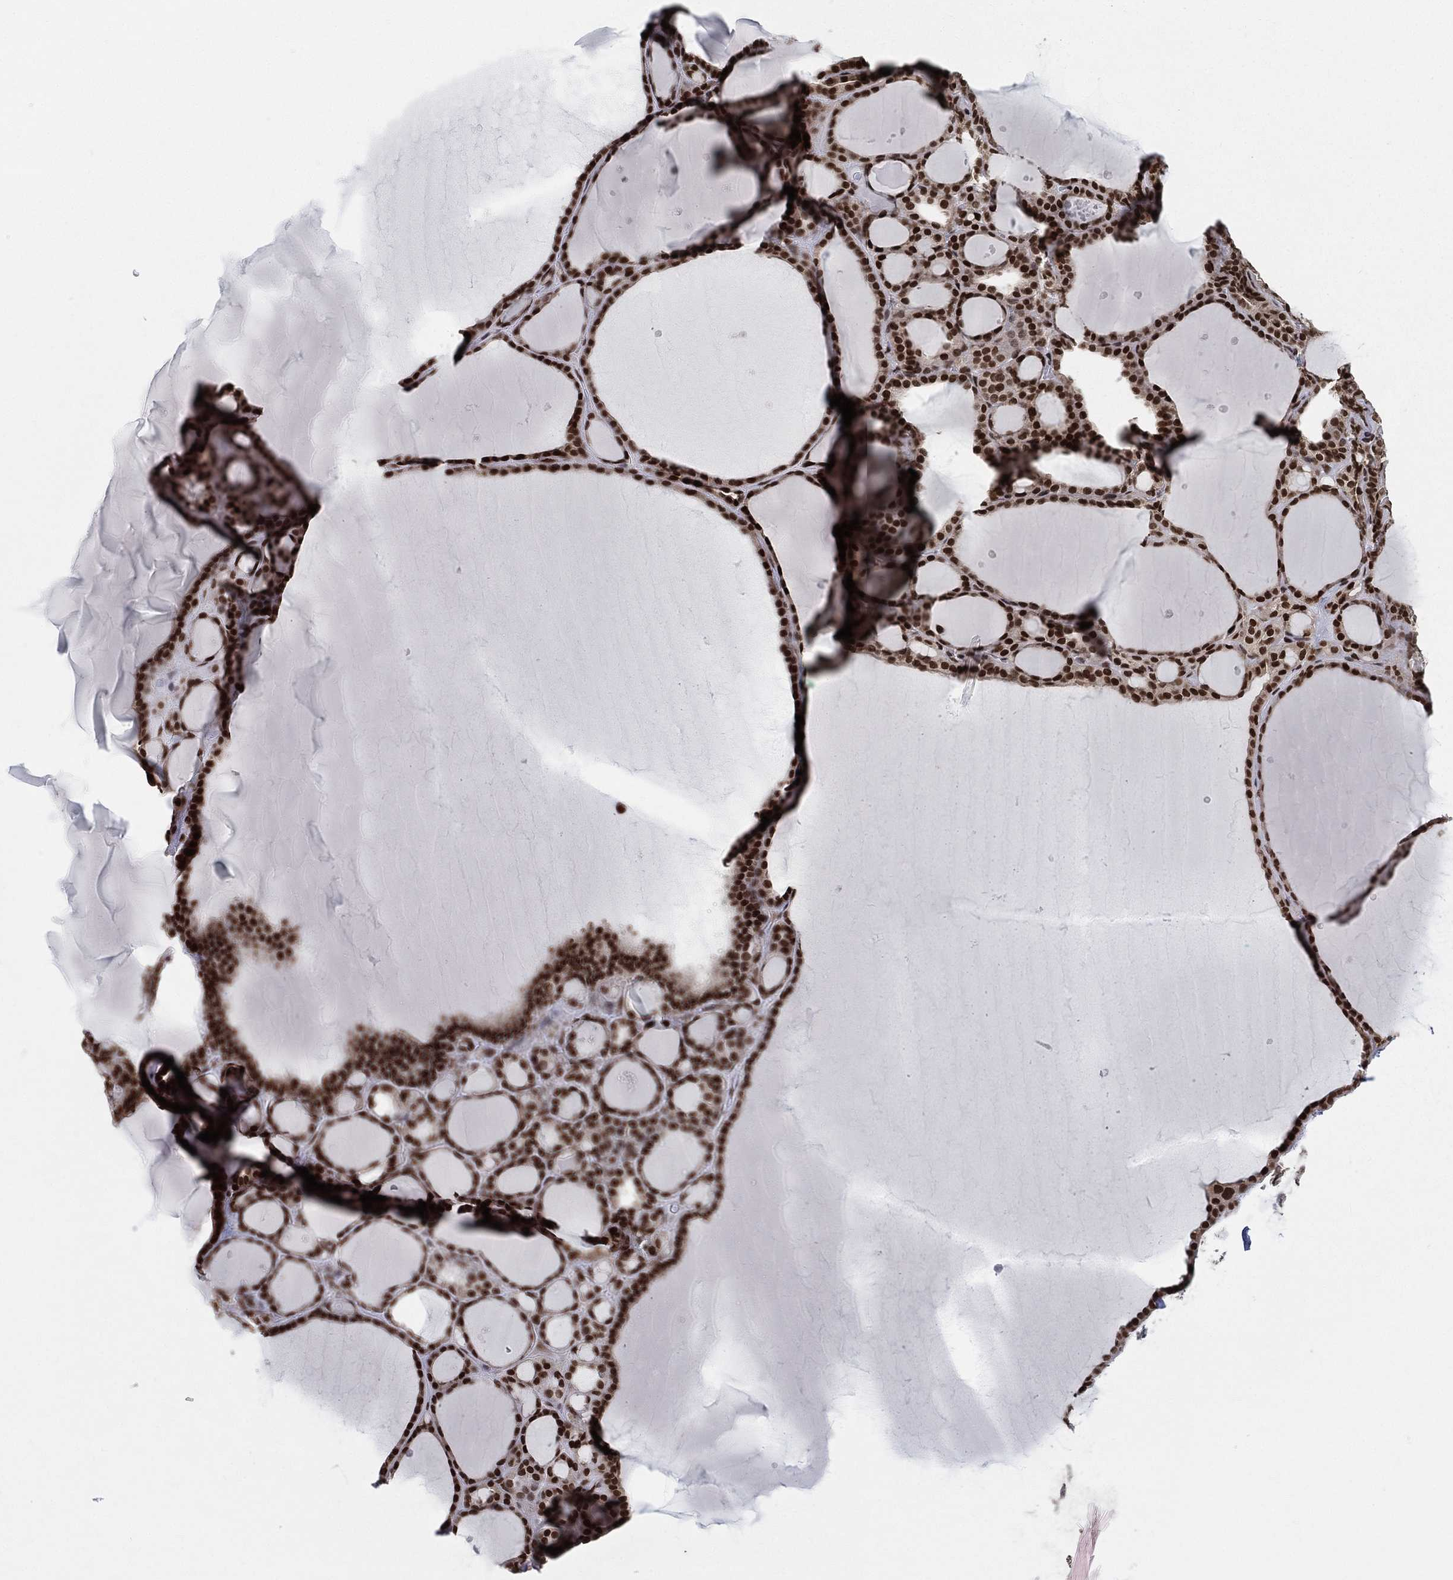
{"staining": {"intensity": "strong", "quantity": ">75%", "location": "nuclear"}, "tissue": "thyroid gland", "cell_type": "Glandular cells", "image_type": "normal", "snomed": [{"axis": "morphology", "description": "Normal tissue, NOS"}, {"axis": "topography", "description": "Thyroid gland"}], "caption": "This photomicrograph displays benign thyroid gland stained with immunohistochemistry (IHC) to label a protein in brown. The nuclear of glandular cells show strong positivity for the protein. Nuclei are counter-stained blue.", "gene": "FUBP3", "patient": {"sex": "male", "age": 63}}